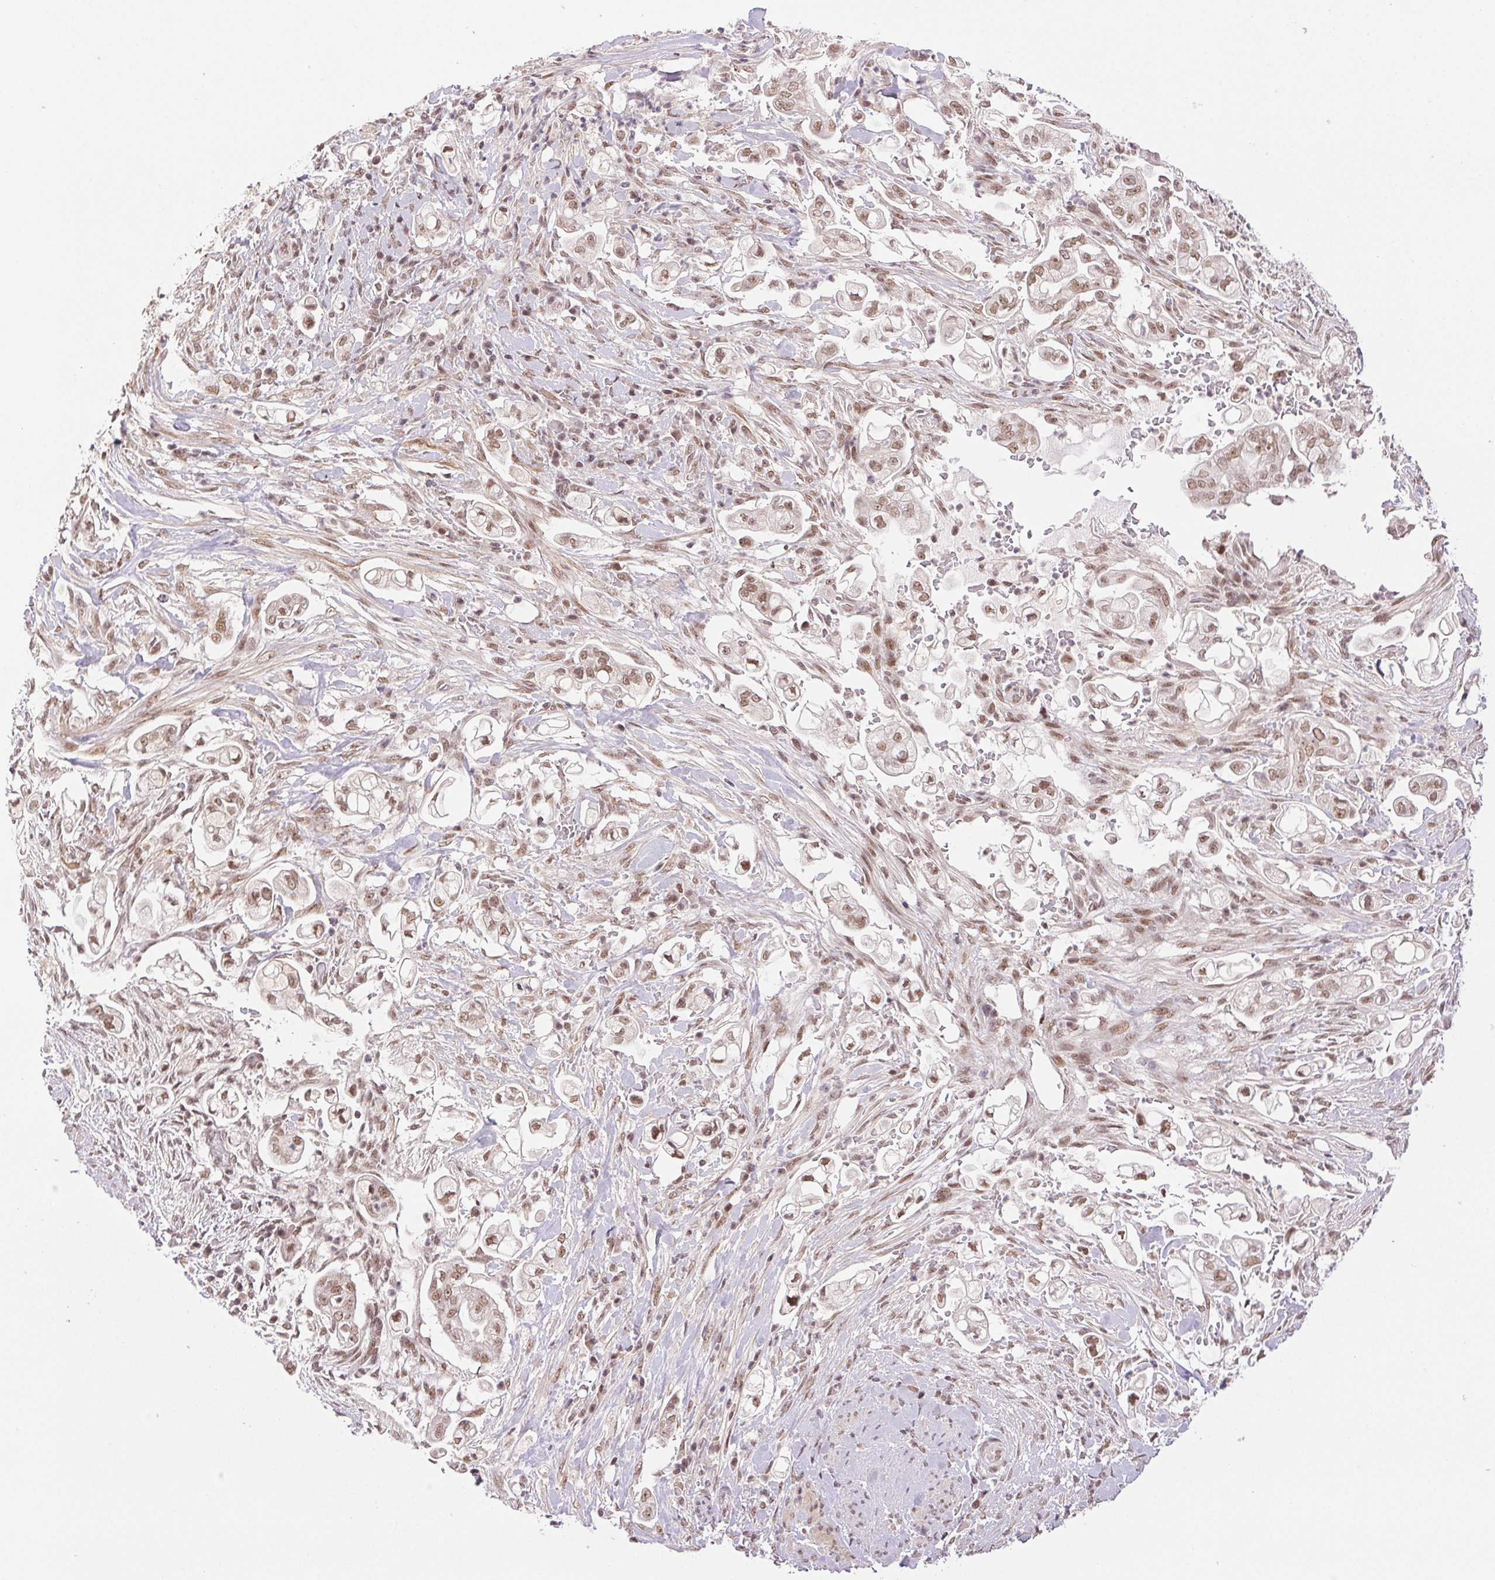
{"staining": {"intensity": "moderate", "quantity": ">75%", "location": "nuclear"}, "tissue": "pancreatic cancer", "cell_type": "Tumor cells", "image_type": "cancer", "snomed": [{"axis": "morphology", "description": "Adenocarcinoma, NOS"}, {"axis": "topography", "description": "Pancreas"}], "caption": "Pancreatic cancer stained with IHC displays moderate nuclear positivity in about >75% of tumor cells.", "gene": "PRPF18", "patient": {"sex": "female", "age": 69}}